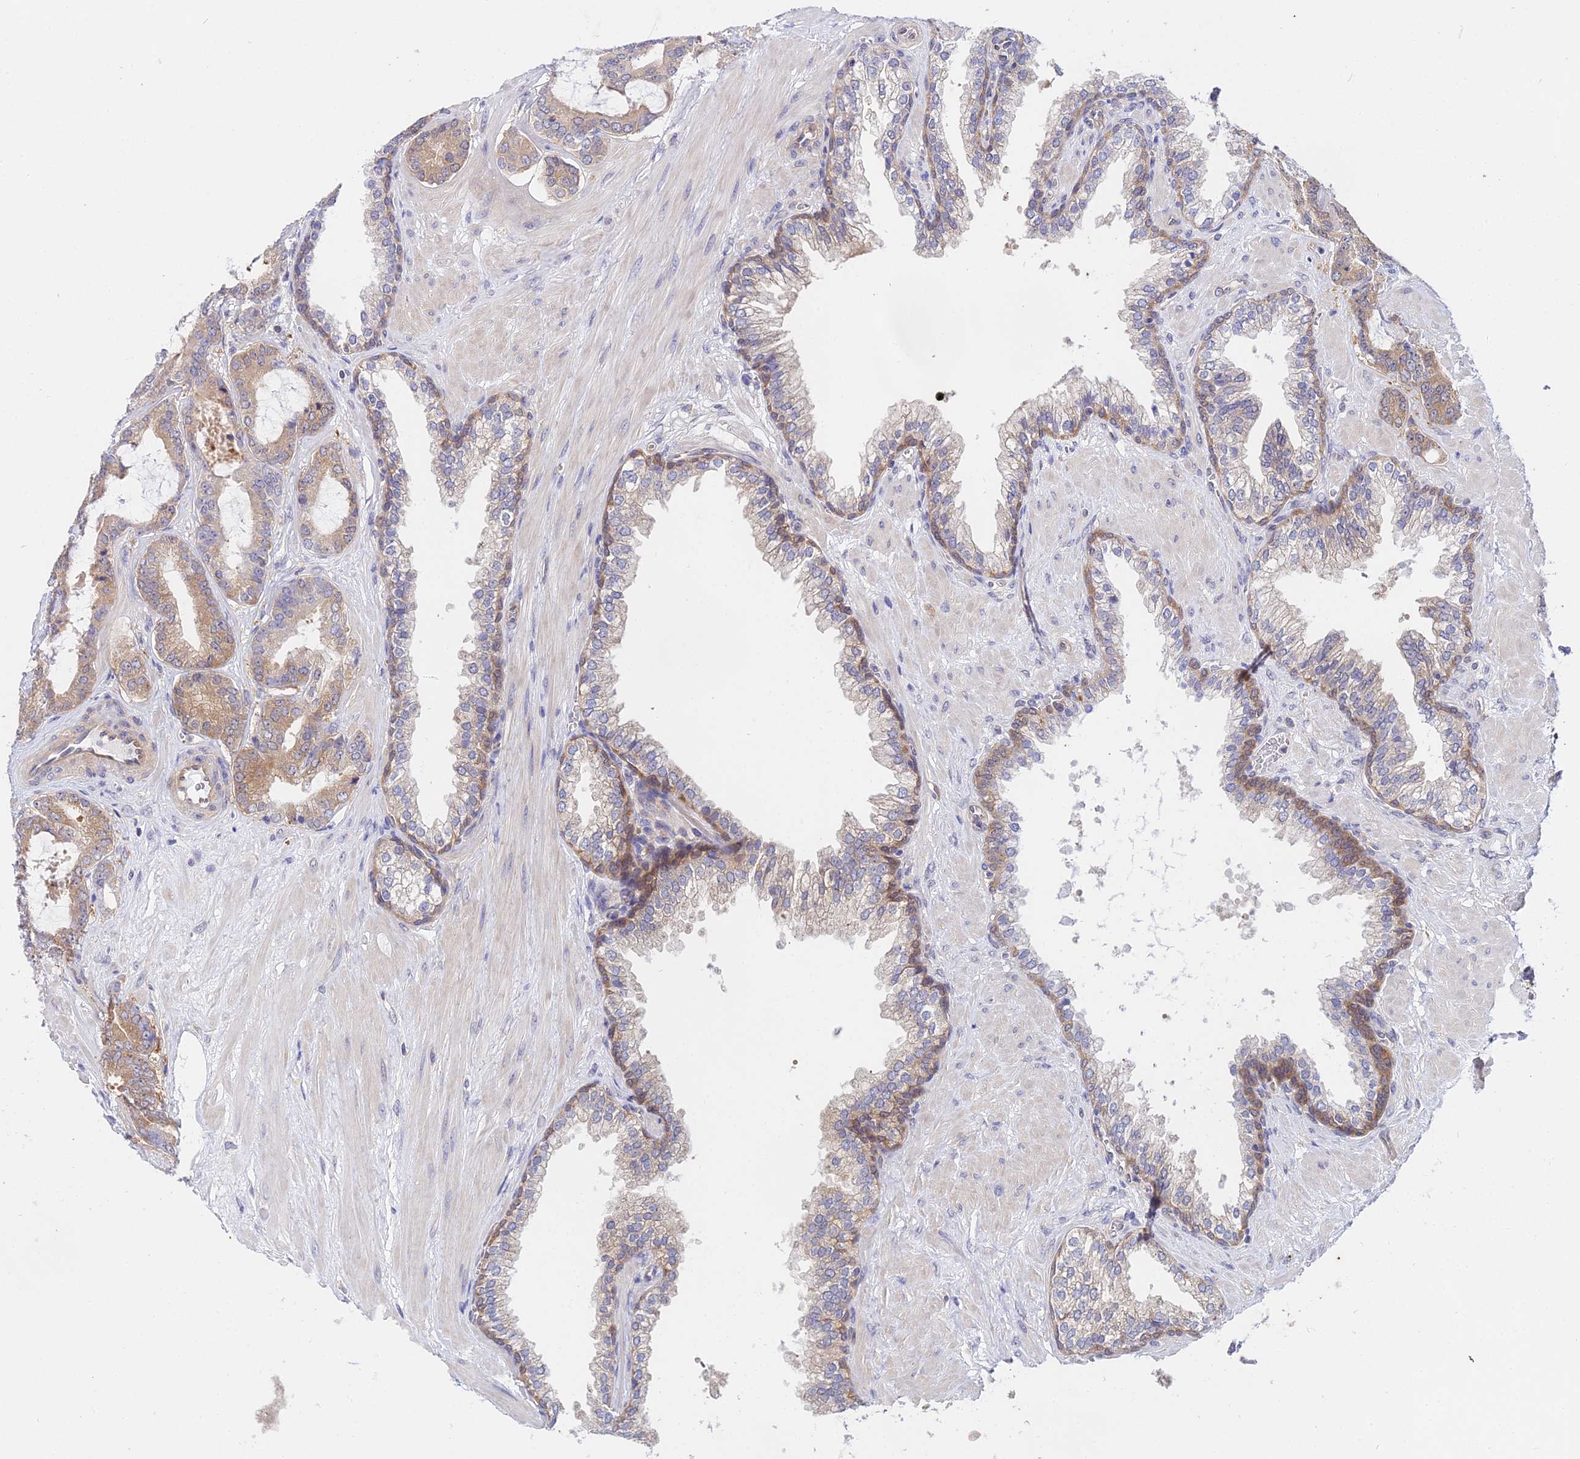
{"staining": {"intensity": "moderate", "quantity": "<25%", "location": "cytoplasmic/membranous"}, "tissue": "prostate cancer", "cell_type": "Tumor cells", "image_type": "cancer", "snomed": [{"axis": "morphology", "description": "Adenocarcinoma, Low grade"}, {"axis": "topography", "description": "Prostate"}], "caption": "The immunohistochemical stain labels moderate cytoplasmic/membranous positivity in tumor cells of prostate cancer (adenocarcinoma (low-grade)) tissue. Using DAB (3,3'-diaminobenzidine) (brown) and hematoxylin (blue) stains, captured at high magnification using brightfield microscopy.", "gene": "PPP2R2C", "patient": {"sex": "male", "age": 57}}